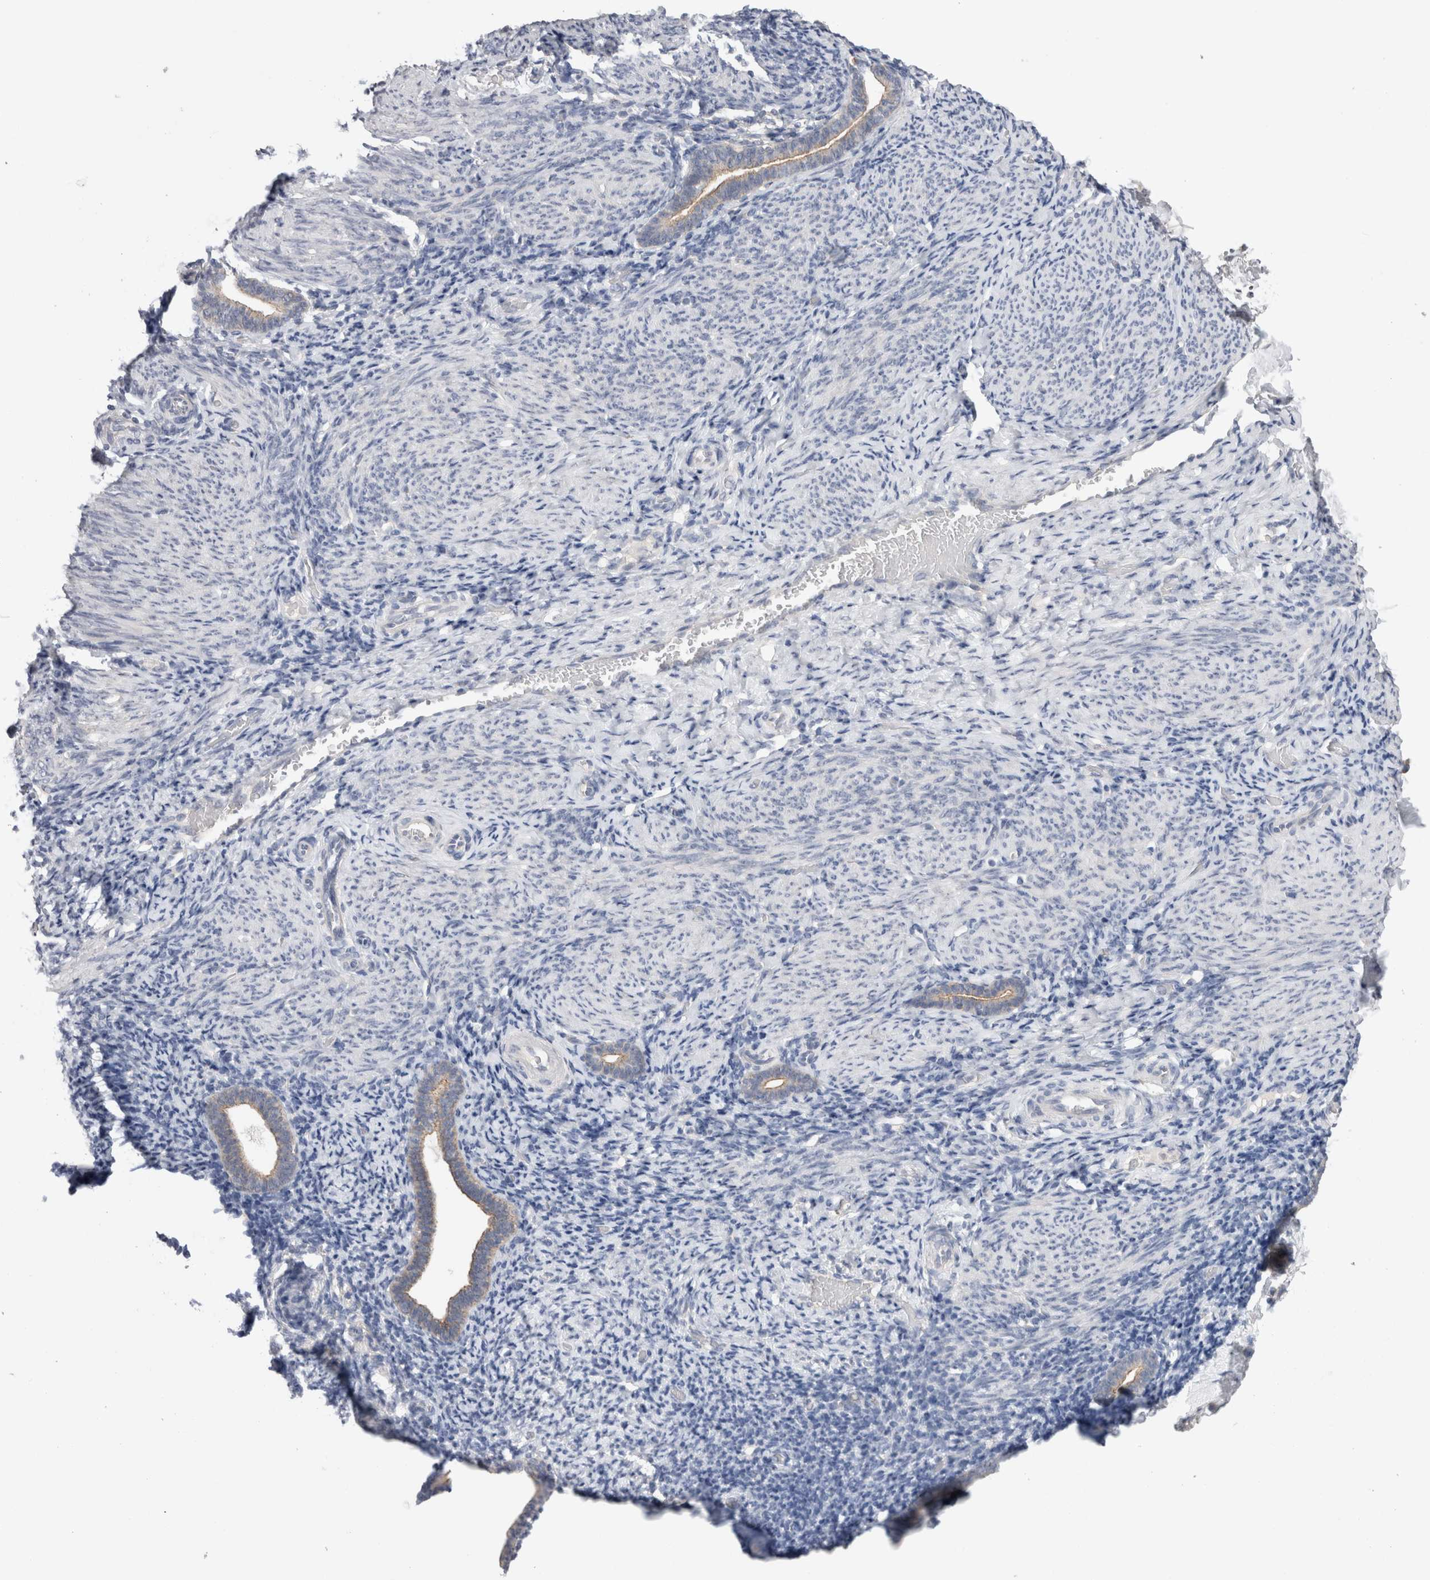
{"staining": {"intensity": "negative", "quantity": "none", "location": "none"}, "tissue": "endometrium", "cell_type": "Cells in endometrial stroma", "image_type": "normal", "snomed": [{"axis": "morphology", "description": "Normal tissue, NOS"}, {"axis": "topography", "description": "Endometrium"}], "caption": "Cells in endometrial stroma show no significant protein staining in normal endometrium. (Stains: DAB IHC with hematoxylin counter stain, Microscopy: brightfield microscopy at high magnification).", "gene": "OTOR", "patient": {"sex": "female", "age": 51}}